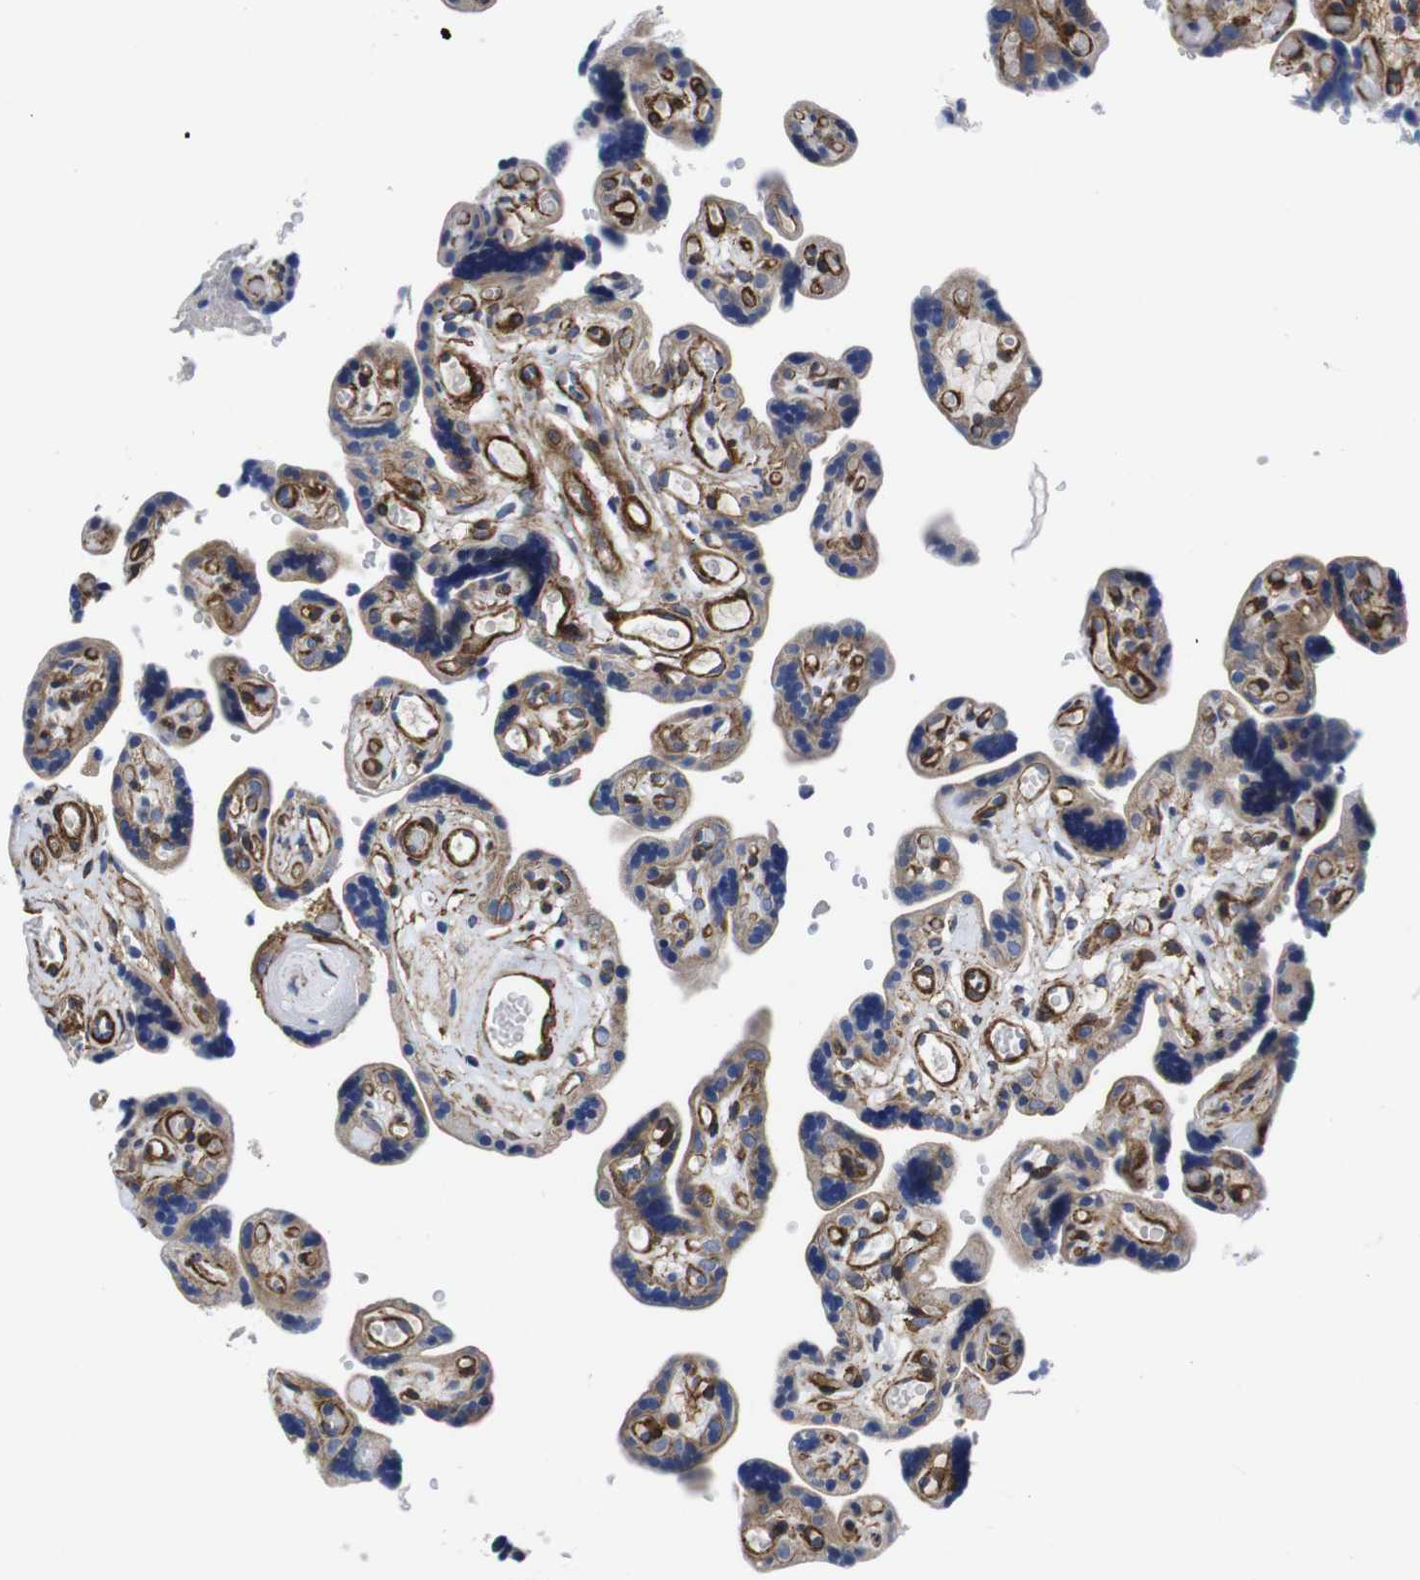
{"staining": {"intensity": "weak", "quantity": "<25%", "location": "cytoplasmic/membranous"}, "tissue": "placenta", "cell_type": "Trophoblastic cells", "image_type": "normal", "snomed": [{"axis": "morphology", "description": "Normal tissue, NOS"}, {"axis": "topography", "description": "Placenta"}], "caption": "Immunohistochemical staining of benign human placenta shows no significant expression in trophoblastic cells. (Immunohistochemistry (ihc), brightfield microscopy, high magnification).", "gene": "WNT10A", "patient": {"sex": "female", "age": 30}}